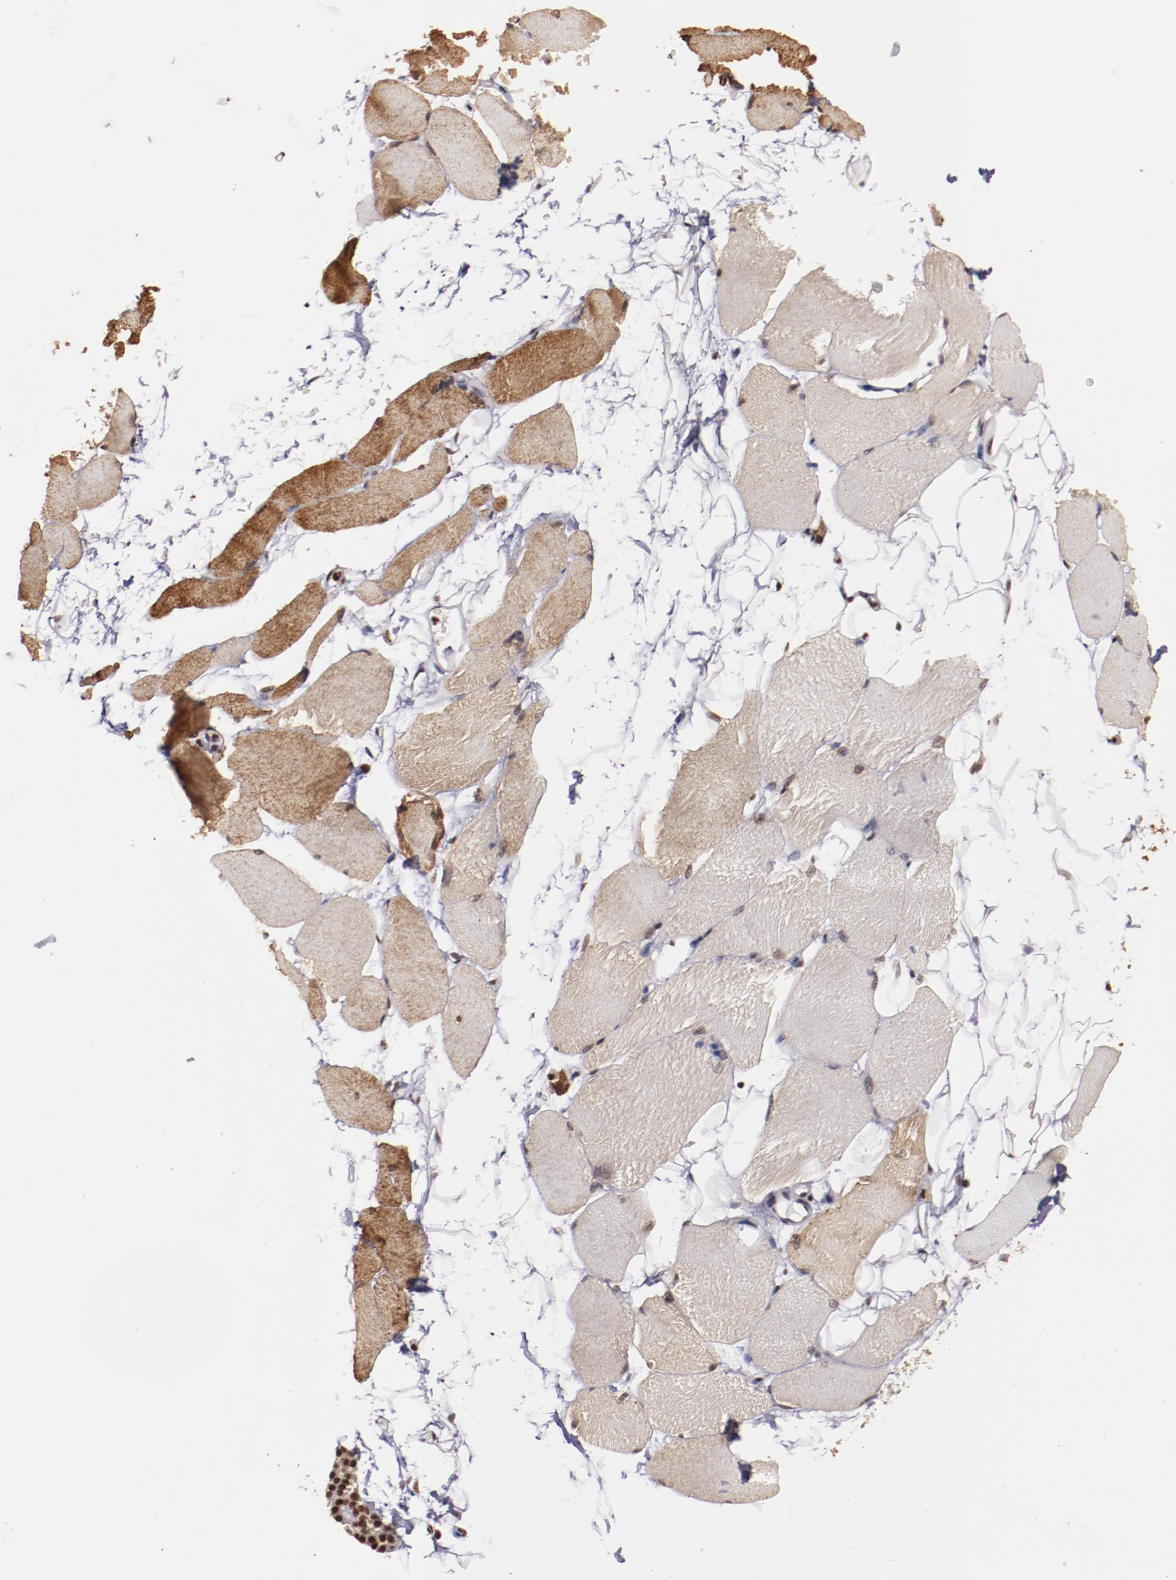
{"staining": {"intensity": "moderate", "quantity": ">75%", "location": "cytoplasmic/membranous"}, "tissue": "skeletal muscle", "cell_type": "Myocytes", "image_type": "normal", "snomed": [{"axis": "morphology", "description": "Normal tissue, NOS"}, {"axis": "topography", "description": "Skeletal muscle"}, {"axis": "topography", "description": "Parathyroid gland"}], "caption": "Immunohistochemistry staining of normal skeletal muscle, which exhibits medium levels of moderate cytoplasmic/membranous positivity in approximately >75% of myocytes indicating moderate cytoplasmic/membranous protein positivity. The staining was performed using DAB (3,3'-diaminobenzidine) (brown) for protein detection and nuclei were counterstained in hematoxylin (blue).", "gene": "STAG2", "patient": {"sex": "female", "age": 37}}